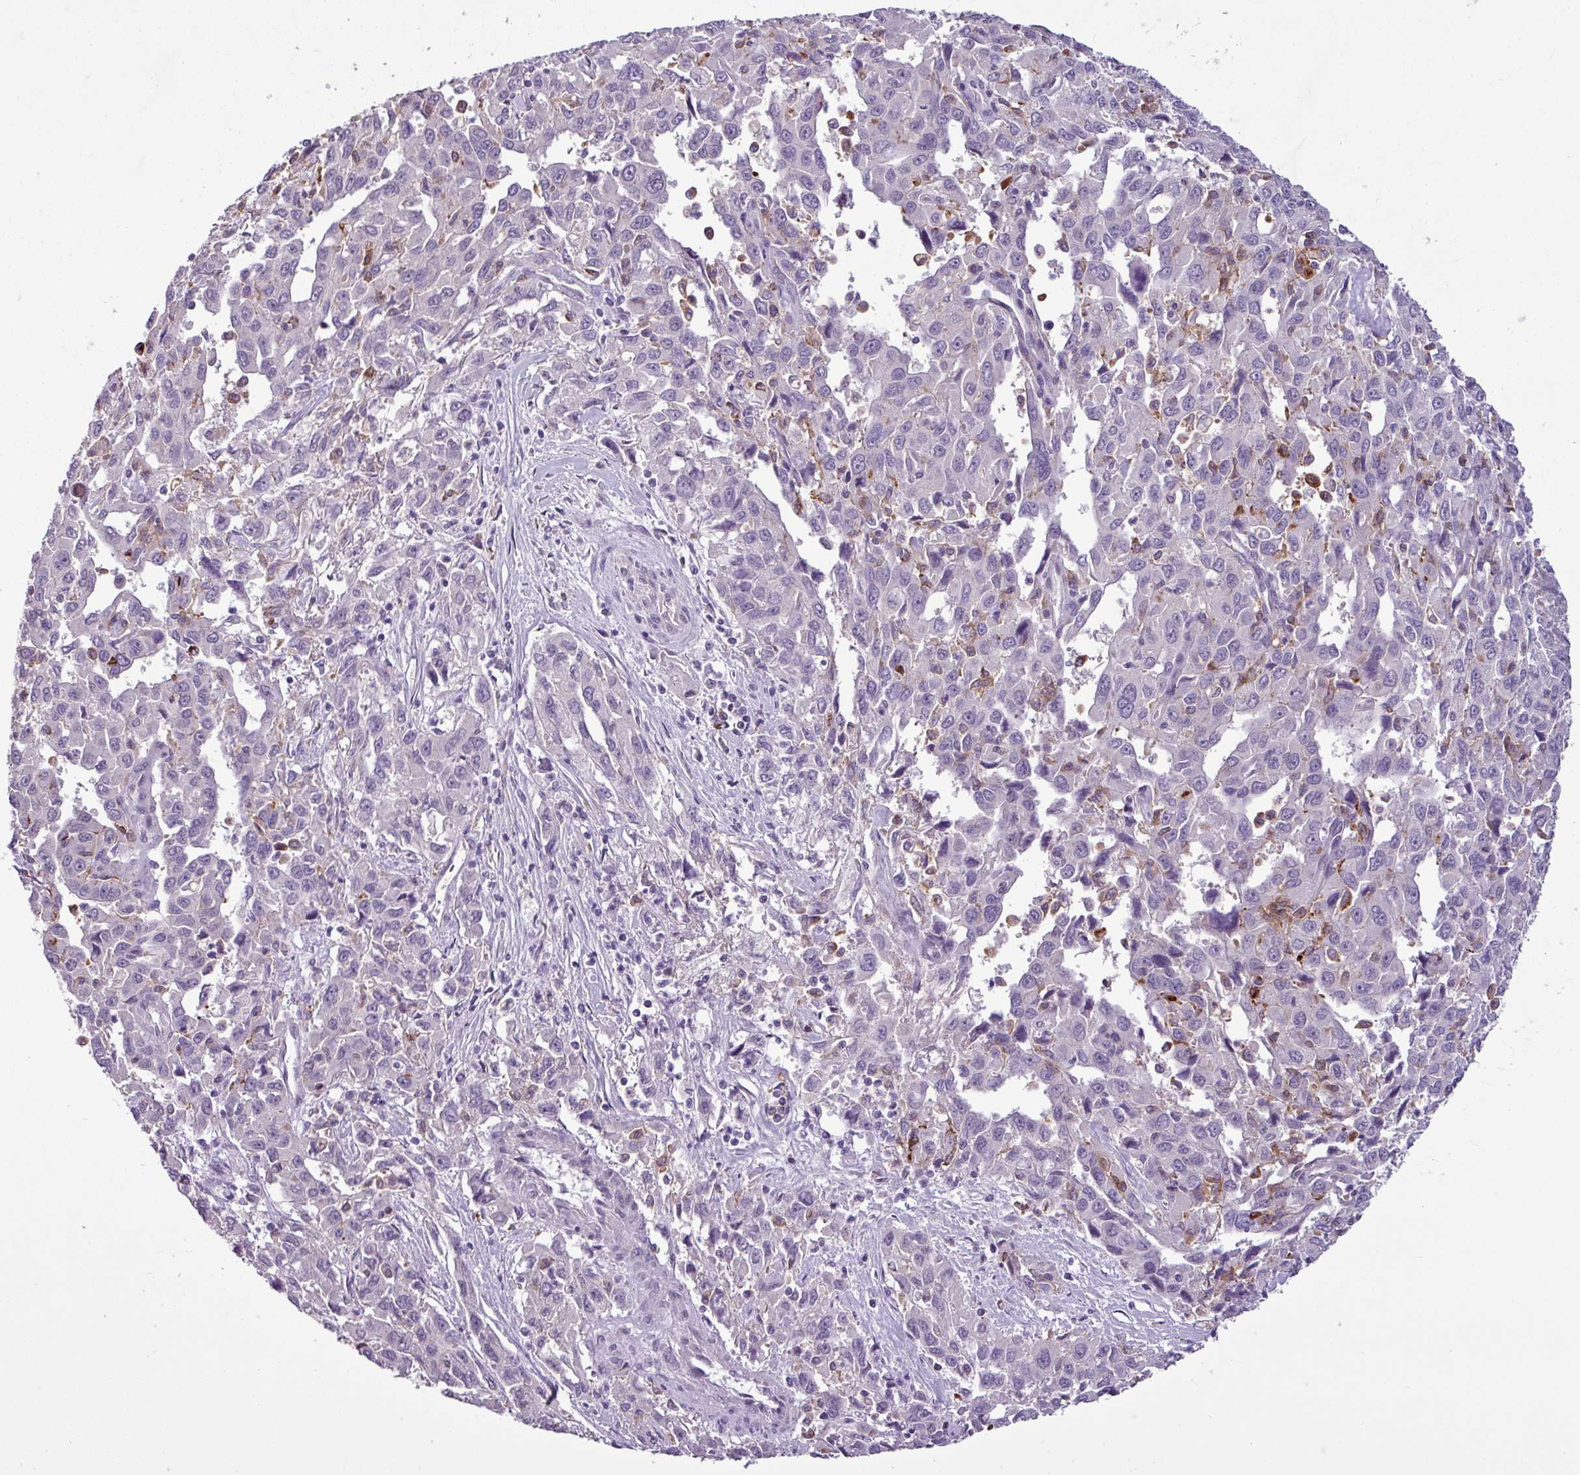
{"staining": {"intensity": "negative", "quantity": "none", "location": "none"}, "tissue": "liver cancer", "cell_type": "Tumor cells", "image_type": "cancer", "snomed": [{"axis": "morphology", "description": "Carcinoma, Hepatocellular, NOS"}, {"axis": "topography", "description": "Liver"}], "caption": "Immunohistochemical staining of liver hepatocellular carcinoma displays no significant positivity in tumor cells.", "gene": "C9orf24", "patient": {"sex": "male", "age": 63}}